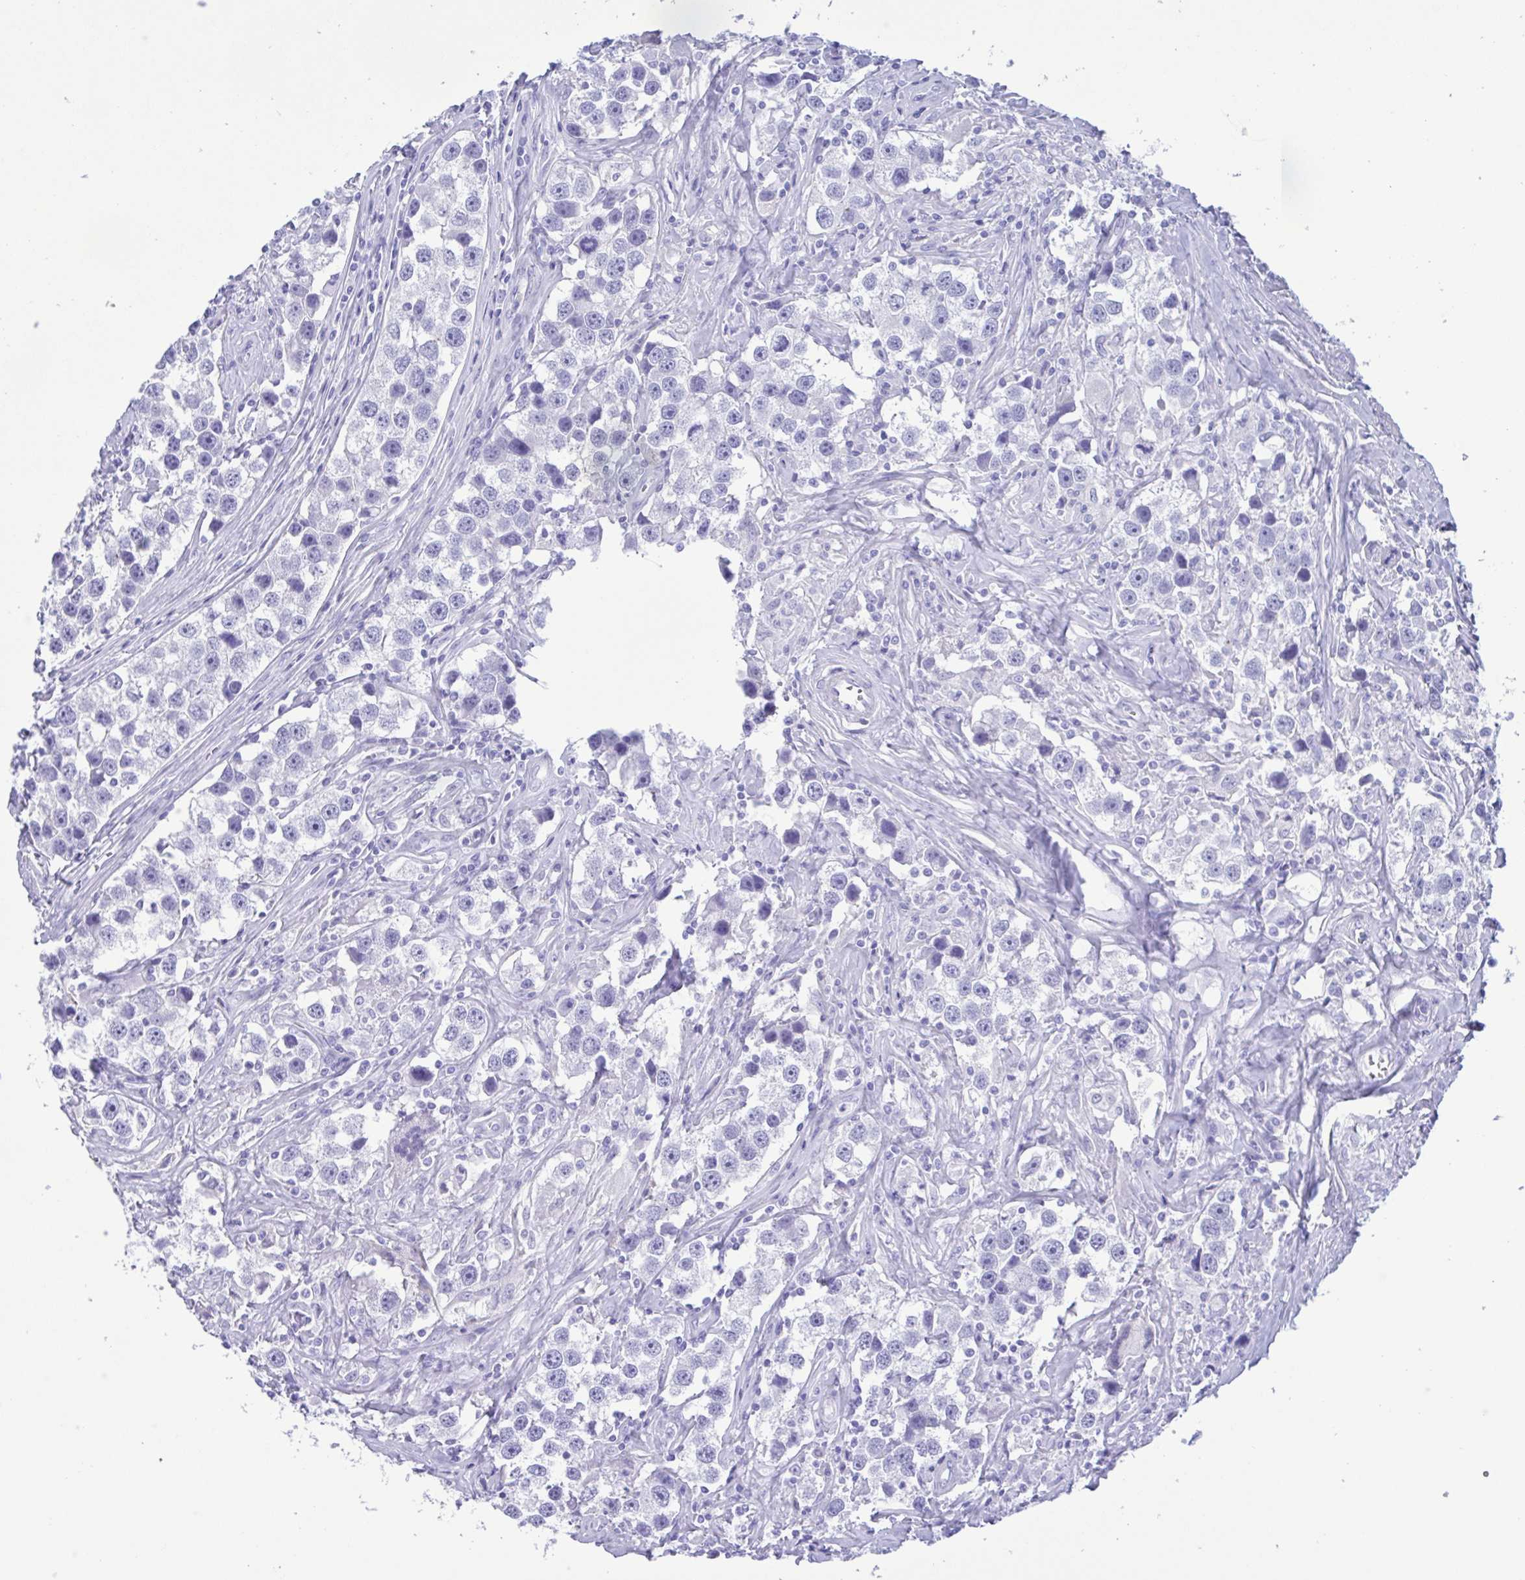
{"staining": {"intensity": "negative", "quantity": "none", "location": "none"}, "tissue": "testis cancer", "cell_type": "Tumor cells", "image_type": "cancer", "snomed": [{"axis": "morphology", "description": "Seminoma, NOS"}, {"axis": "topography", "description": "Testis"}], "caption": "Immunohistochemical staining of testis cancer (seminoma) displays no significant positivity in tumor cells.", "gene": "TSPY2", "patient": {"sex": "male", "age": 49}}